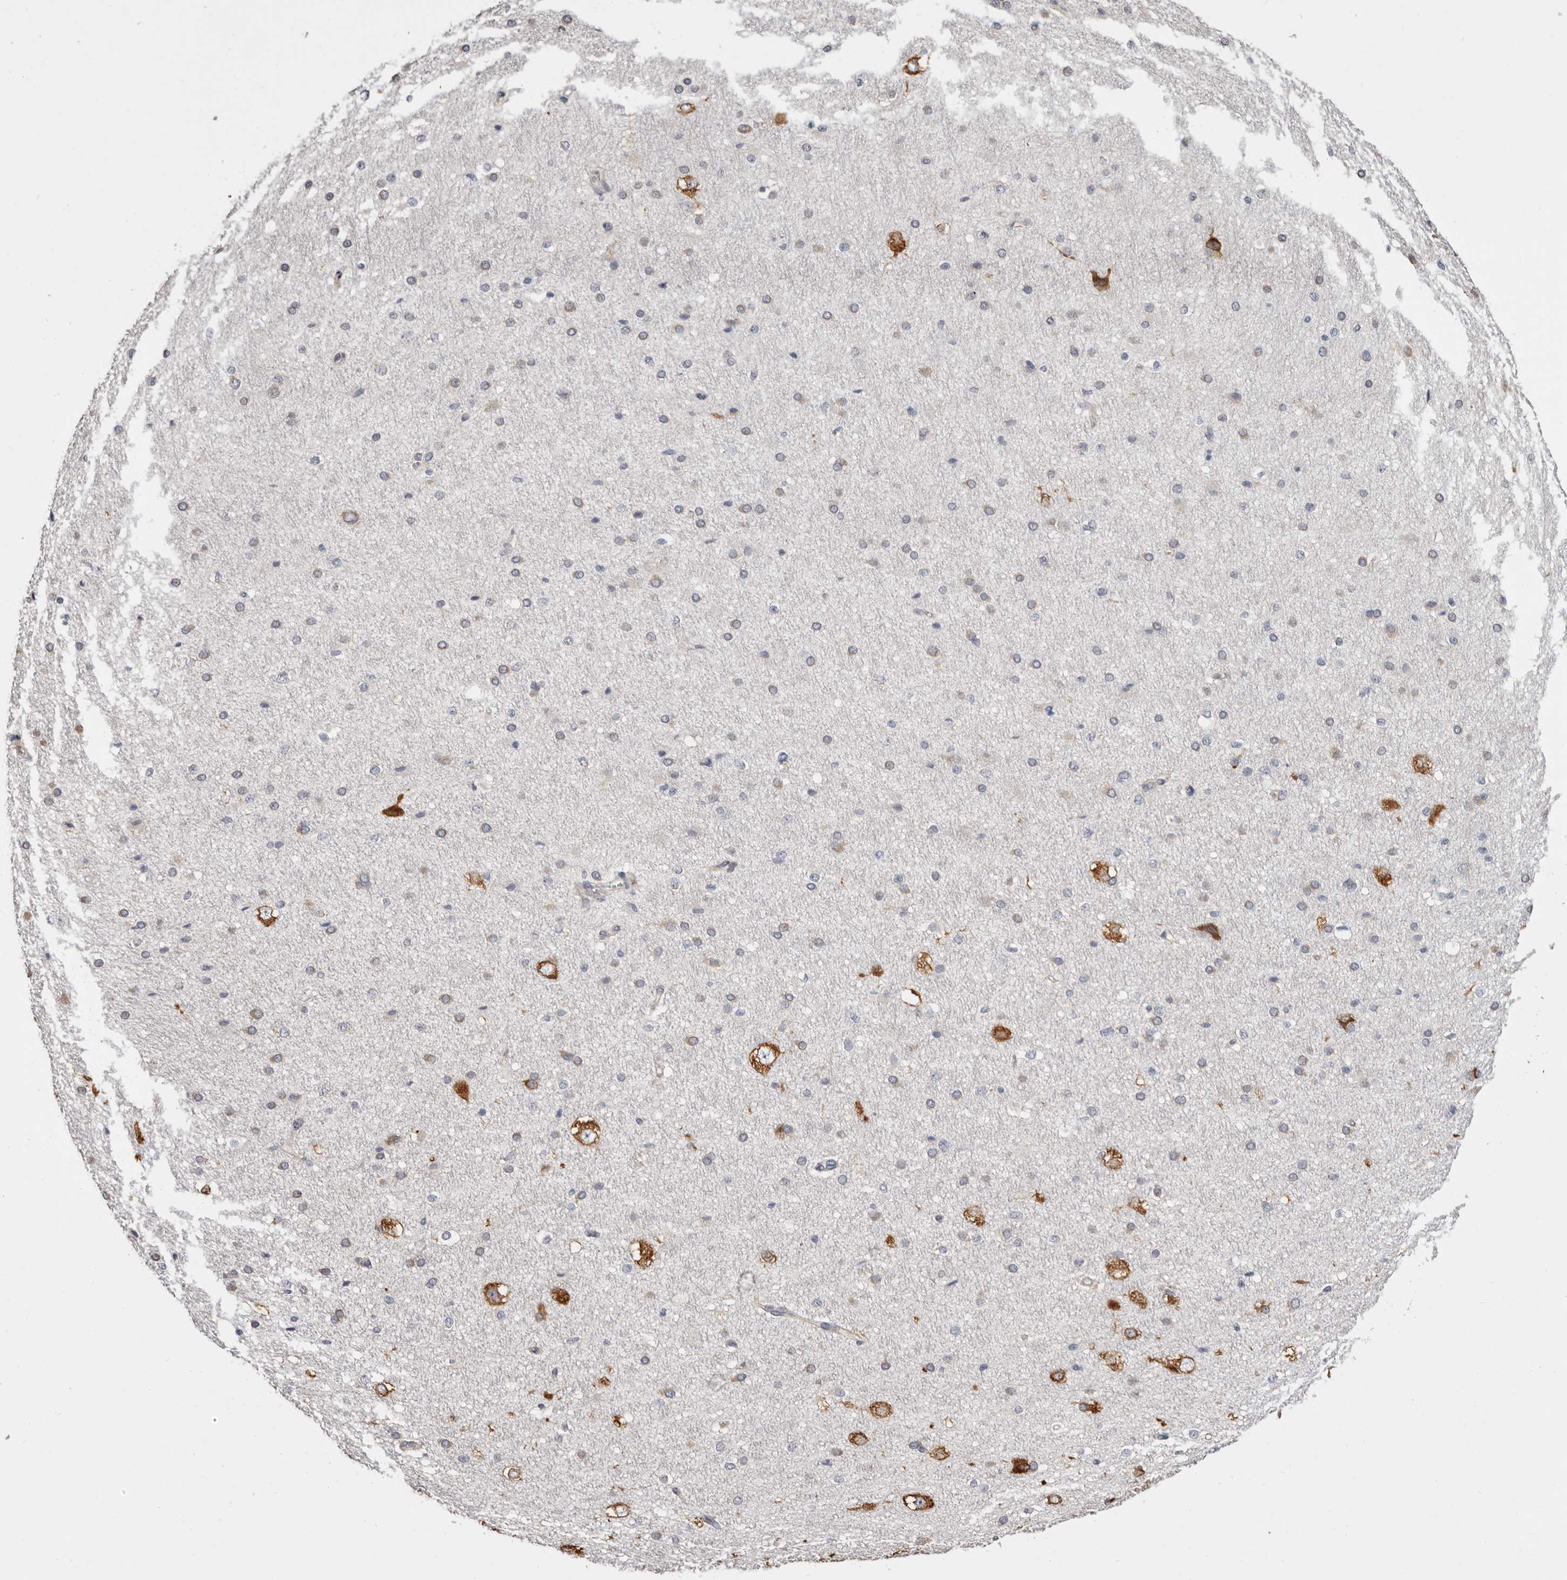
{"staining": {"intensity": "negative", "quantity": "none", "location": "none"}, "tissue": "cerebral cortex", "cell_type": "Endothelial cells", "image_type": "normal", "snomed": [{"axis": "morphology", "description": "Normal tissue, NOS"}, {"axis": "morphology", "description": "Developmental malformation"}, {"axis": "topography", "description": "Cerebral cortex"}], "caption": "Immunohistochemistry micrograph of benign human cerebral cortex stained for a protein (brown), which demonstrates no expression in endothelial cells.", "gene": "FAM167B", "patient": {"sex": "female", "age": 30}}